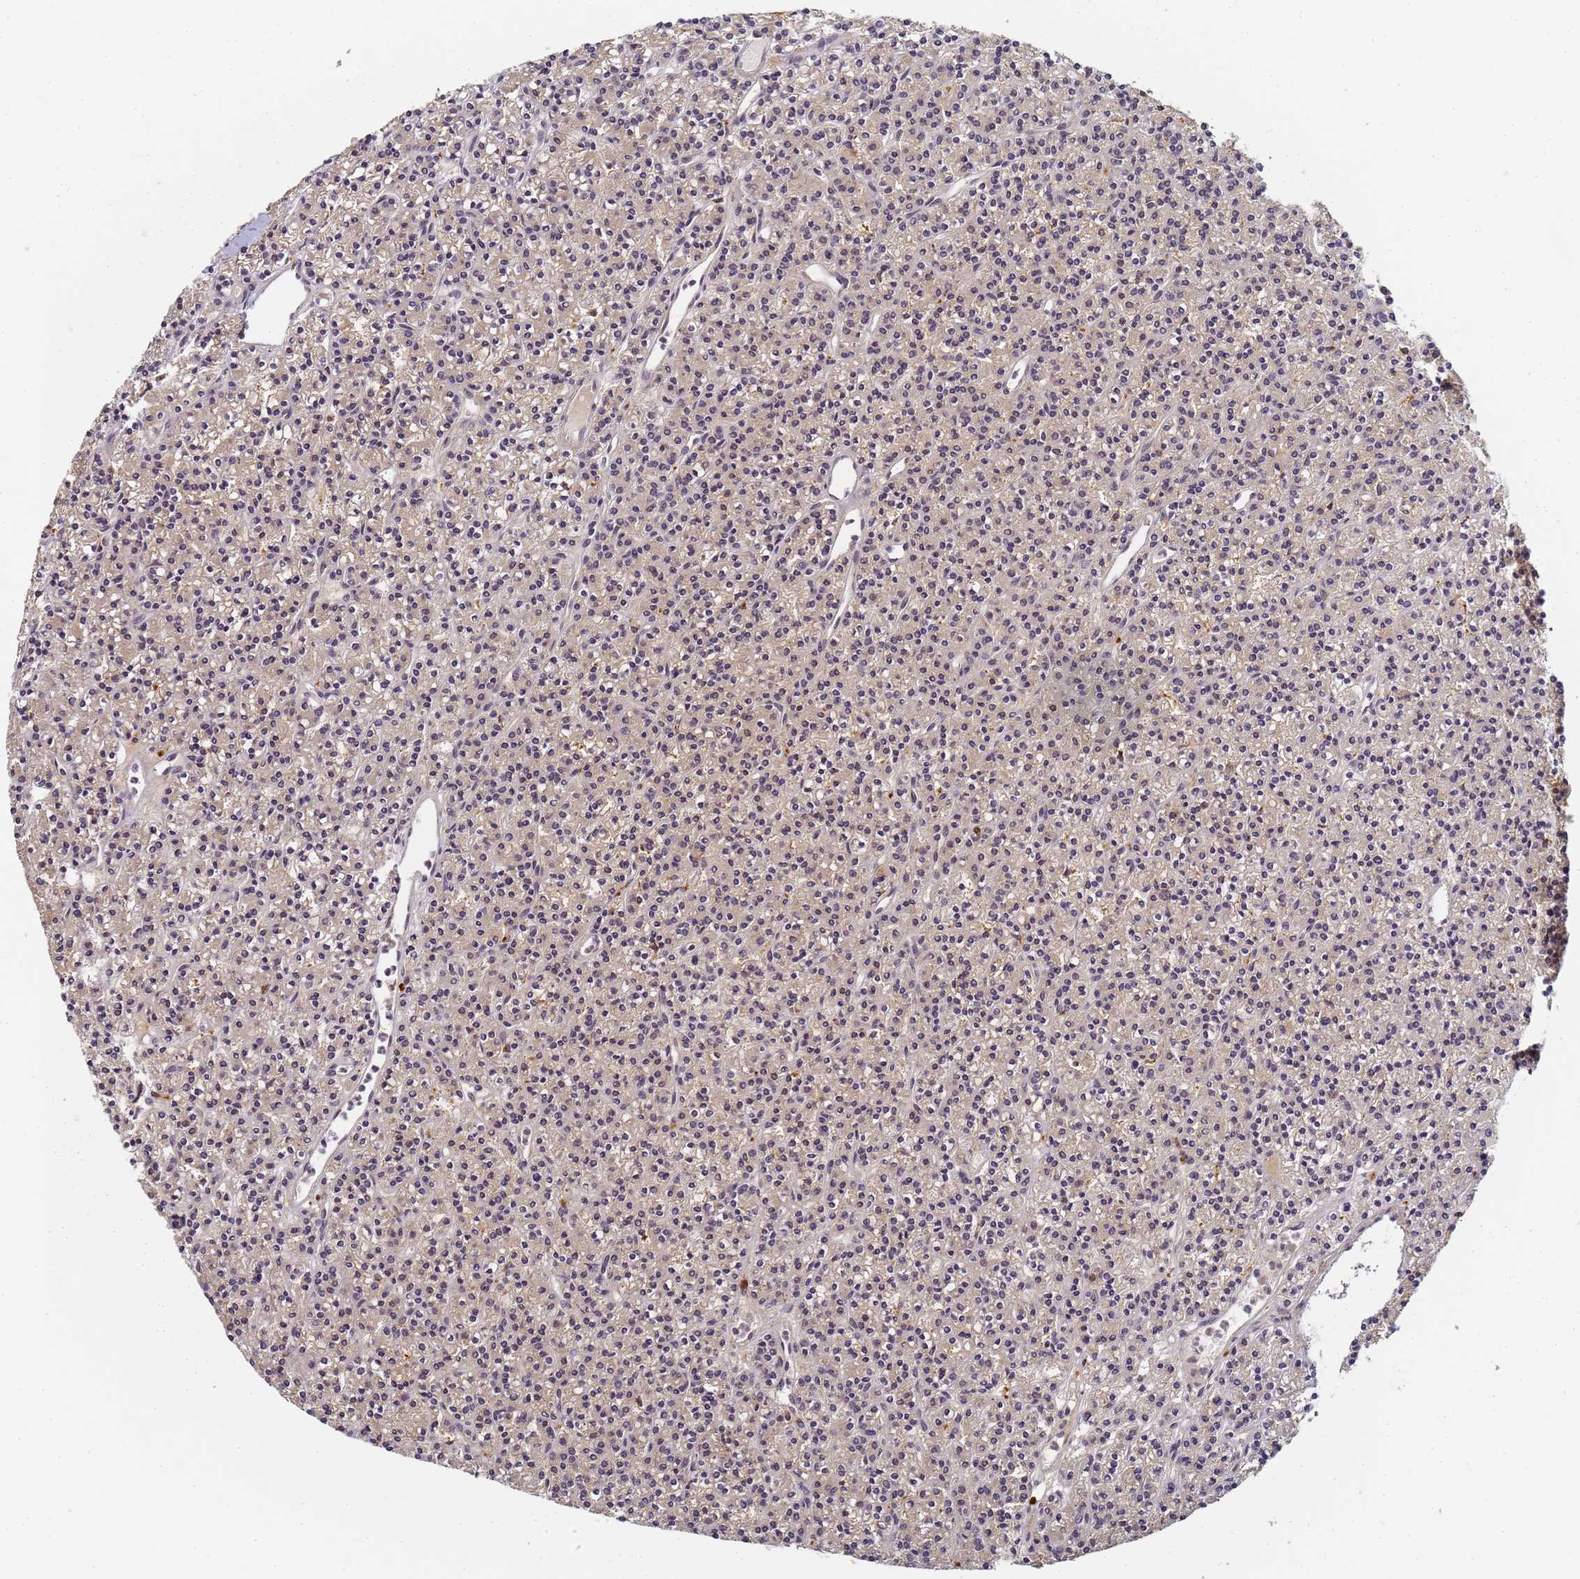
{"staining": {"intensity": "negative", "quantity": "none", "location": "none"}, "tissue": "parathyroid gland", "cell_type": "Glandular cells", "image_type": "normal", "snomed": [{"axis": "morphology", "description": "Normal tissue, NOS"}, {"axis": "topography", "description": "Parathyroid gland"}], "caption": "Immunohistochemistry micrograph of normal parathyroid gland stained for a protein (brown), which exhibits no staining in glandular cells.", "gene": "HMCES", "patient": {"sex": "female", "age": 45}}